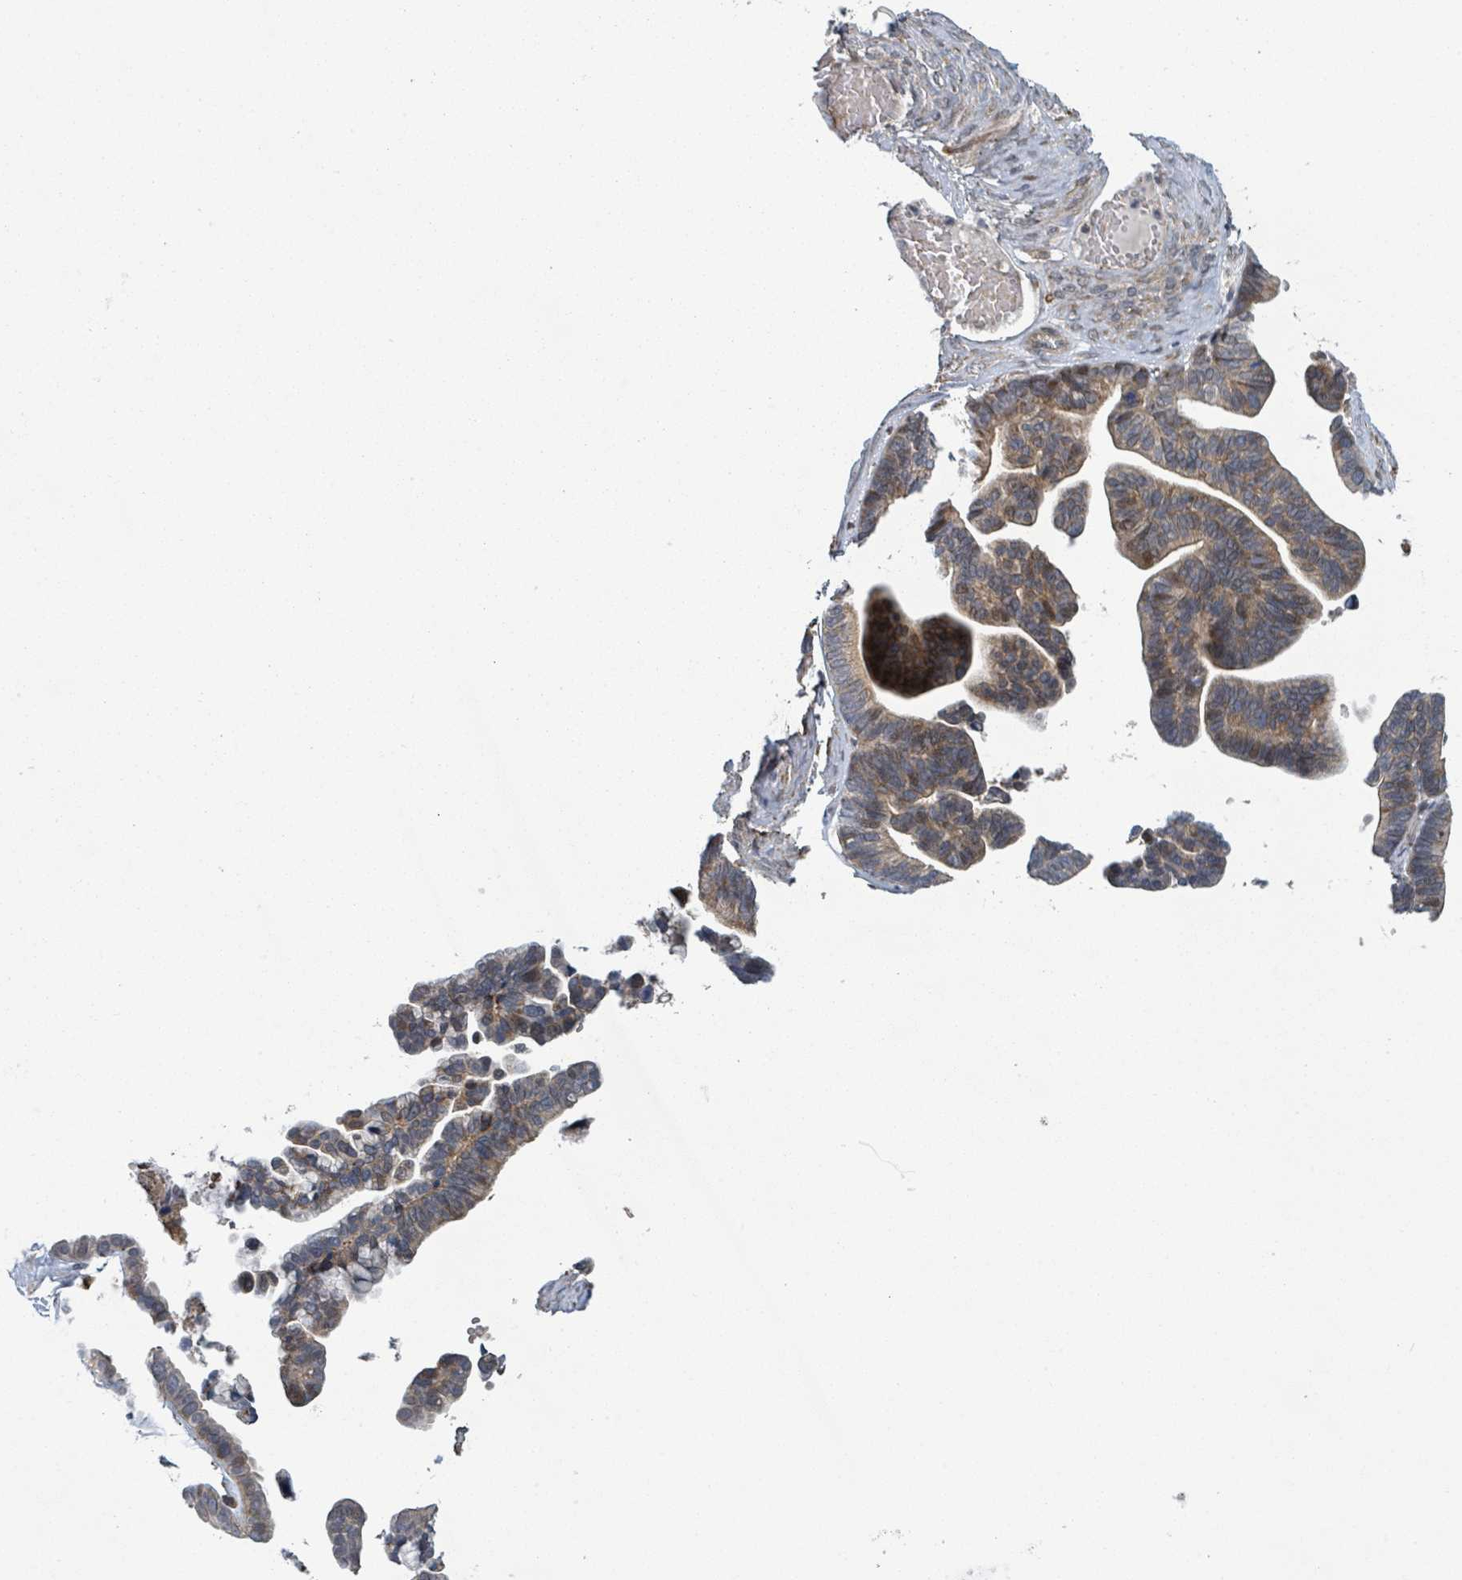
{"staining": {"intensity": "weak", "quantity": ">75%", "location": "cytoplasmic/membranous"}, "tissue": "ovarian cancer", "cell_type": "Tumor cells", "image_type": "cancer", "snomed": [{"axis": "morphology", "description": "Cystadenocarcinoma, serous, NOS"}, {"axis": "topography", "description": "Ovary"}], "caption": "Approximately >75% of tumor cells in ovarian cancer display weak cytoplasmic/membranous protein expression as visualized by brown immunohistochemical staining.", "gene": "SHROOM2", "patient": {"sex": "female", "age": 56}}